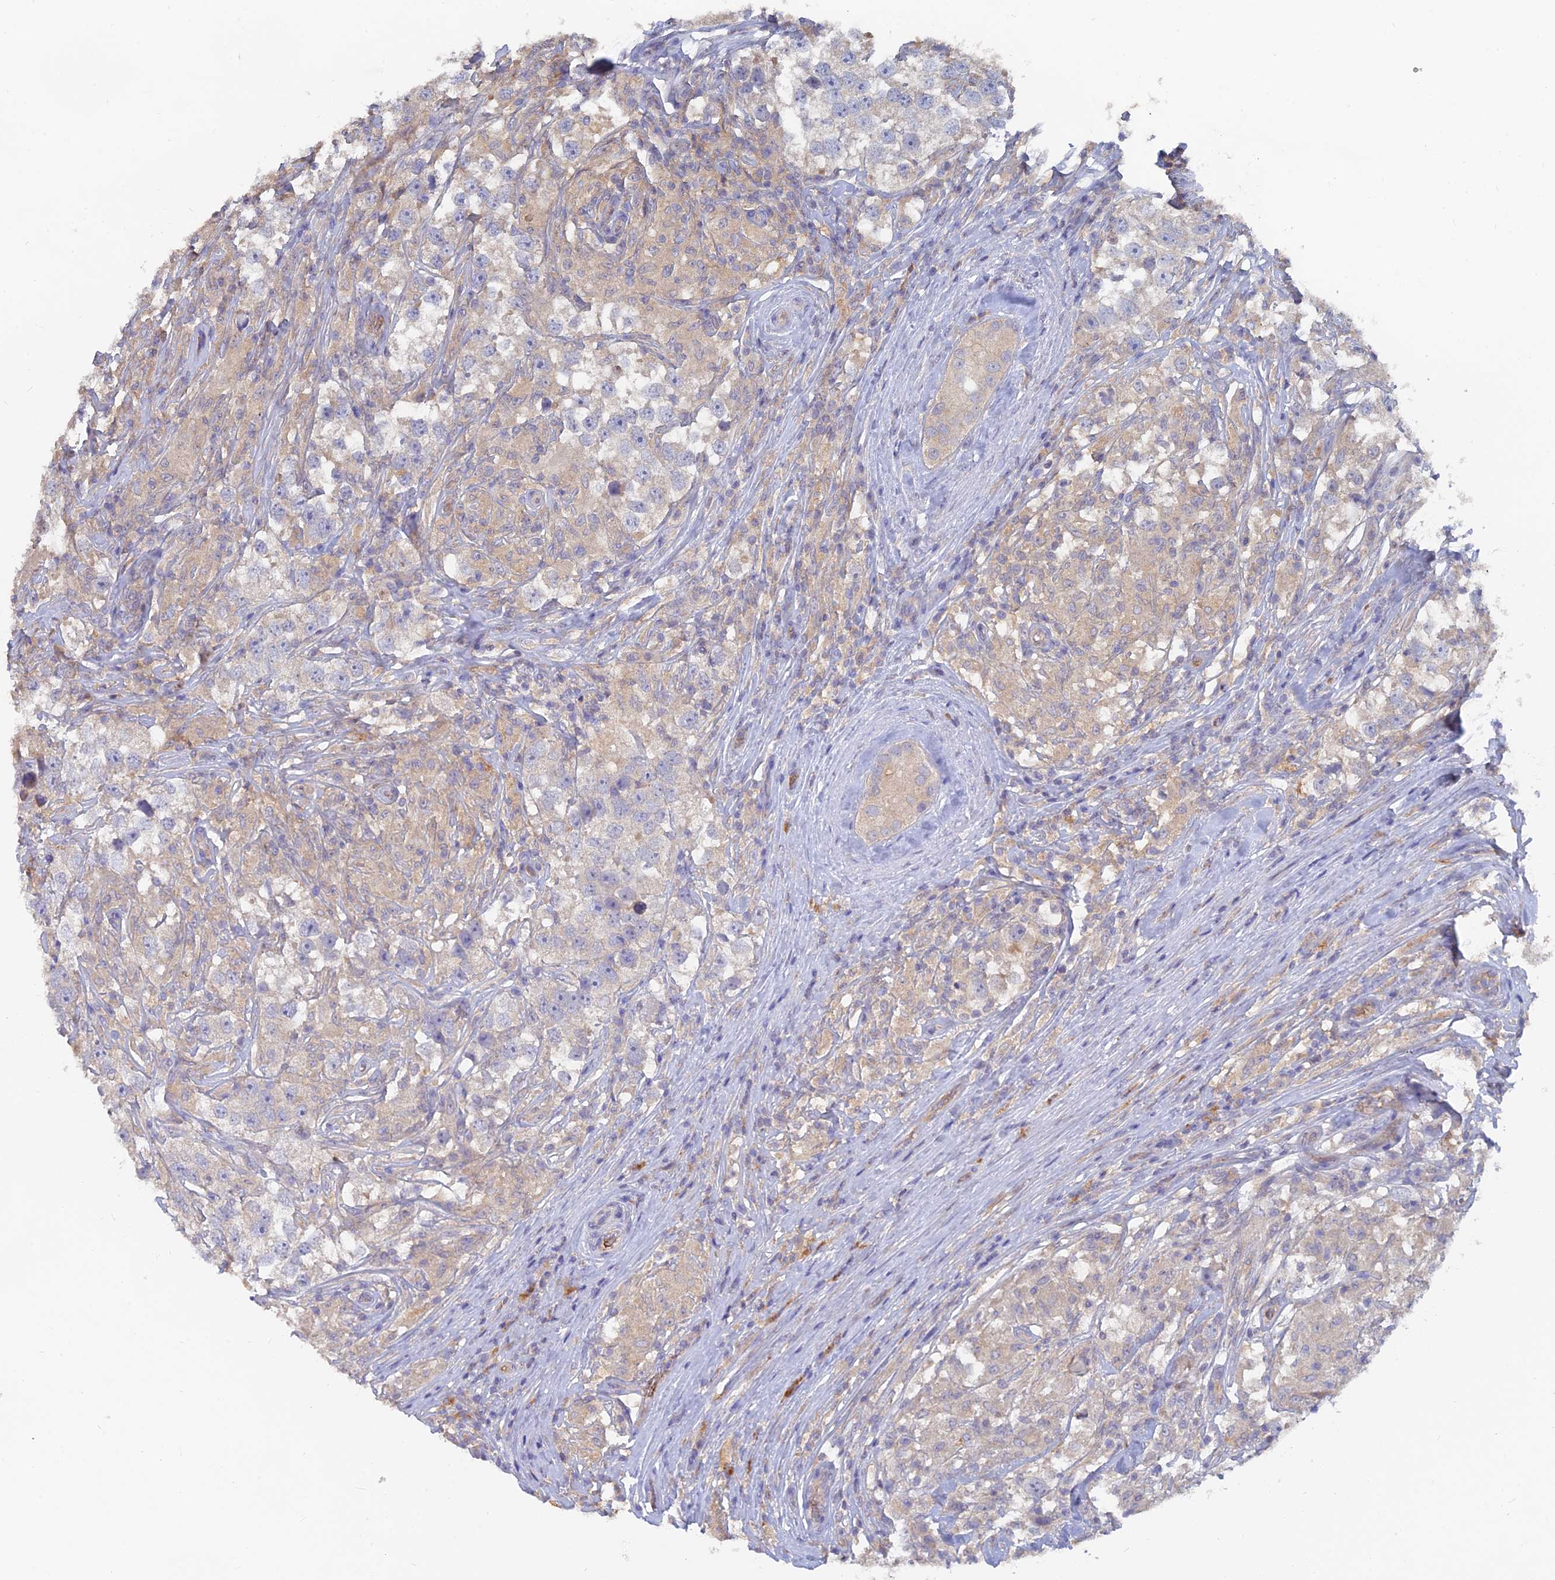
{"staining": {"intensity": "weak", "quantity": "<25%", "location": "cytoplasmic/membranous"}, "tissue": "testis cancer", "cell_type": "Tumor cells", "image_type": "cancer", "snomed": [{"axis": "morphology", "description": "Seminoma, NOS"}, {"axis": "topography", "description": "Testis"}], "caption": "Immunohistochemistry of testis seminoma demonstrates no expression in tumor cells.", "gene": "ARRDC1", "patient": {"sex": "male", "age": 46}}